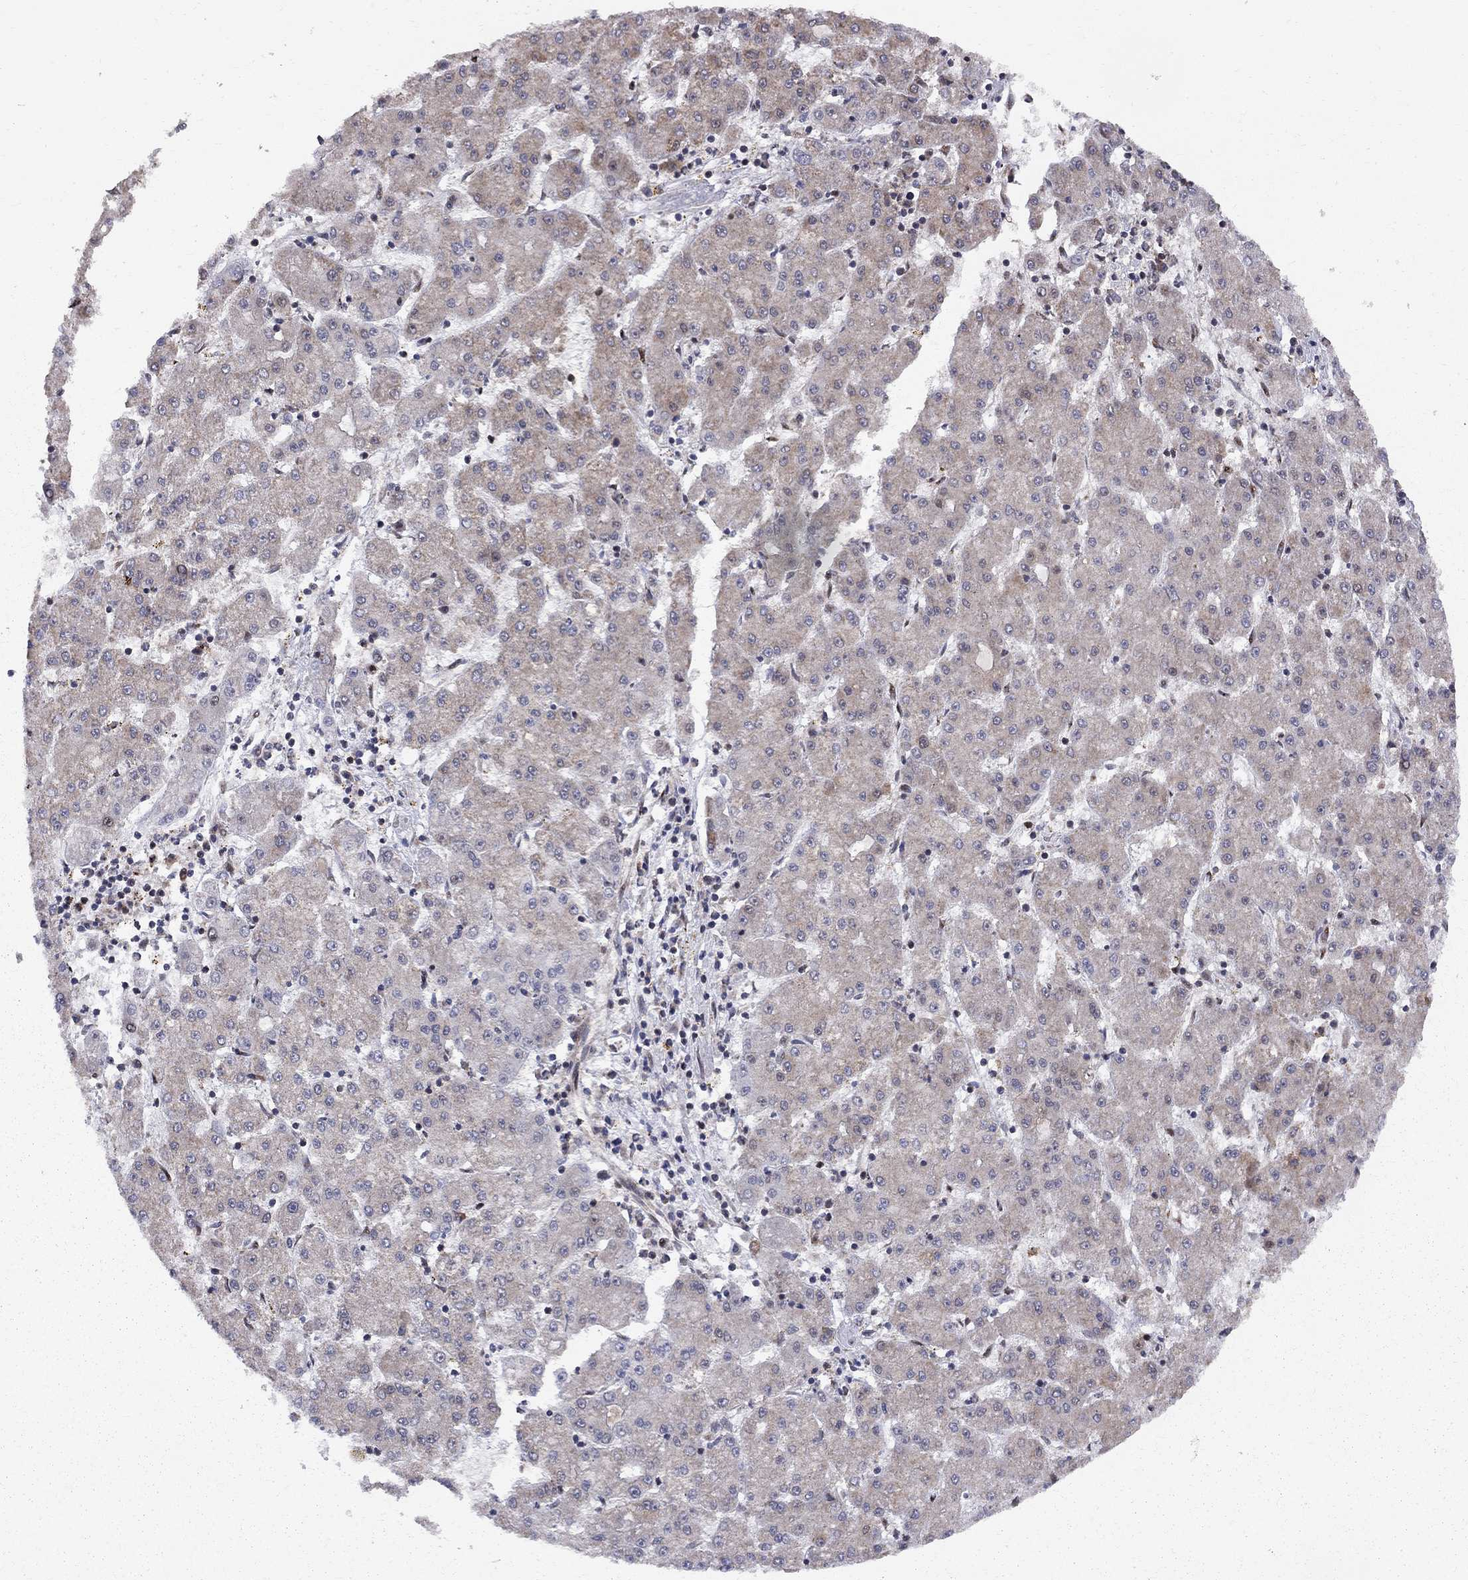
{"staining": {"intensity": "moderate", "quantity": "<25%", "location": "cytoplasmic/membranous"}, "tissue": "liver cancer", "cell_type": "Tumor cells", "image_type": "cancer", "snomed": [{"axis": "morphology", "description": "Carcinoma, Hepatocellular, NOS"}, {"axis": "topography", "description": "Liver"}], "caption": "A brown stain shows moderate cytoplasmic/membranous staining of a protein in liver hepatocellular carcinoma tumor cells. (Brightfield microscopy of DAB IHC at high magnification).", "gene": "ELOB", "patient": {"sex": "male", "age": 73}}